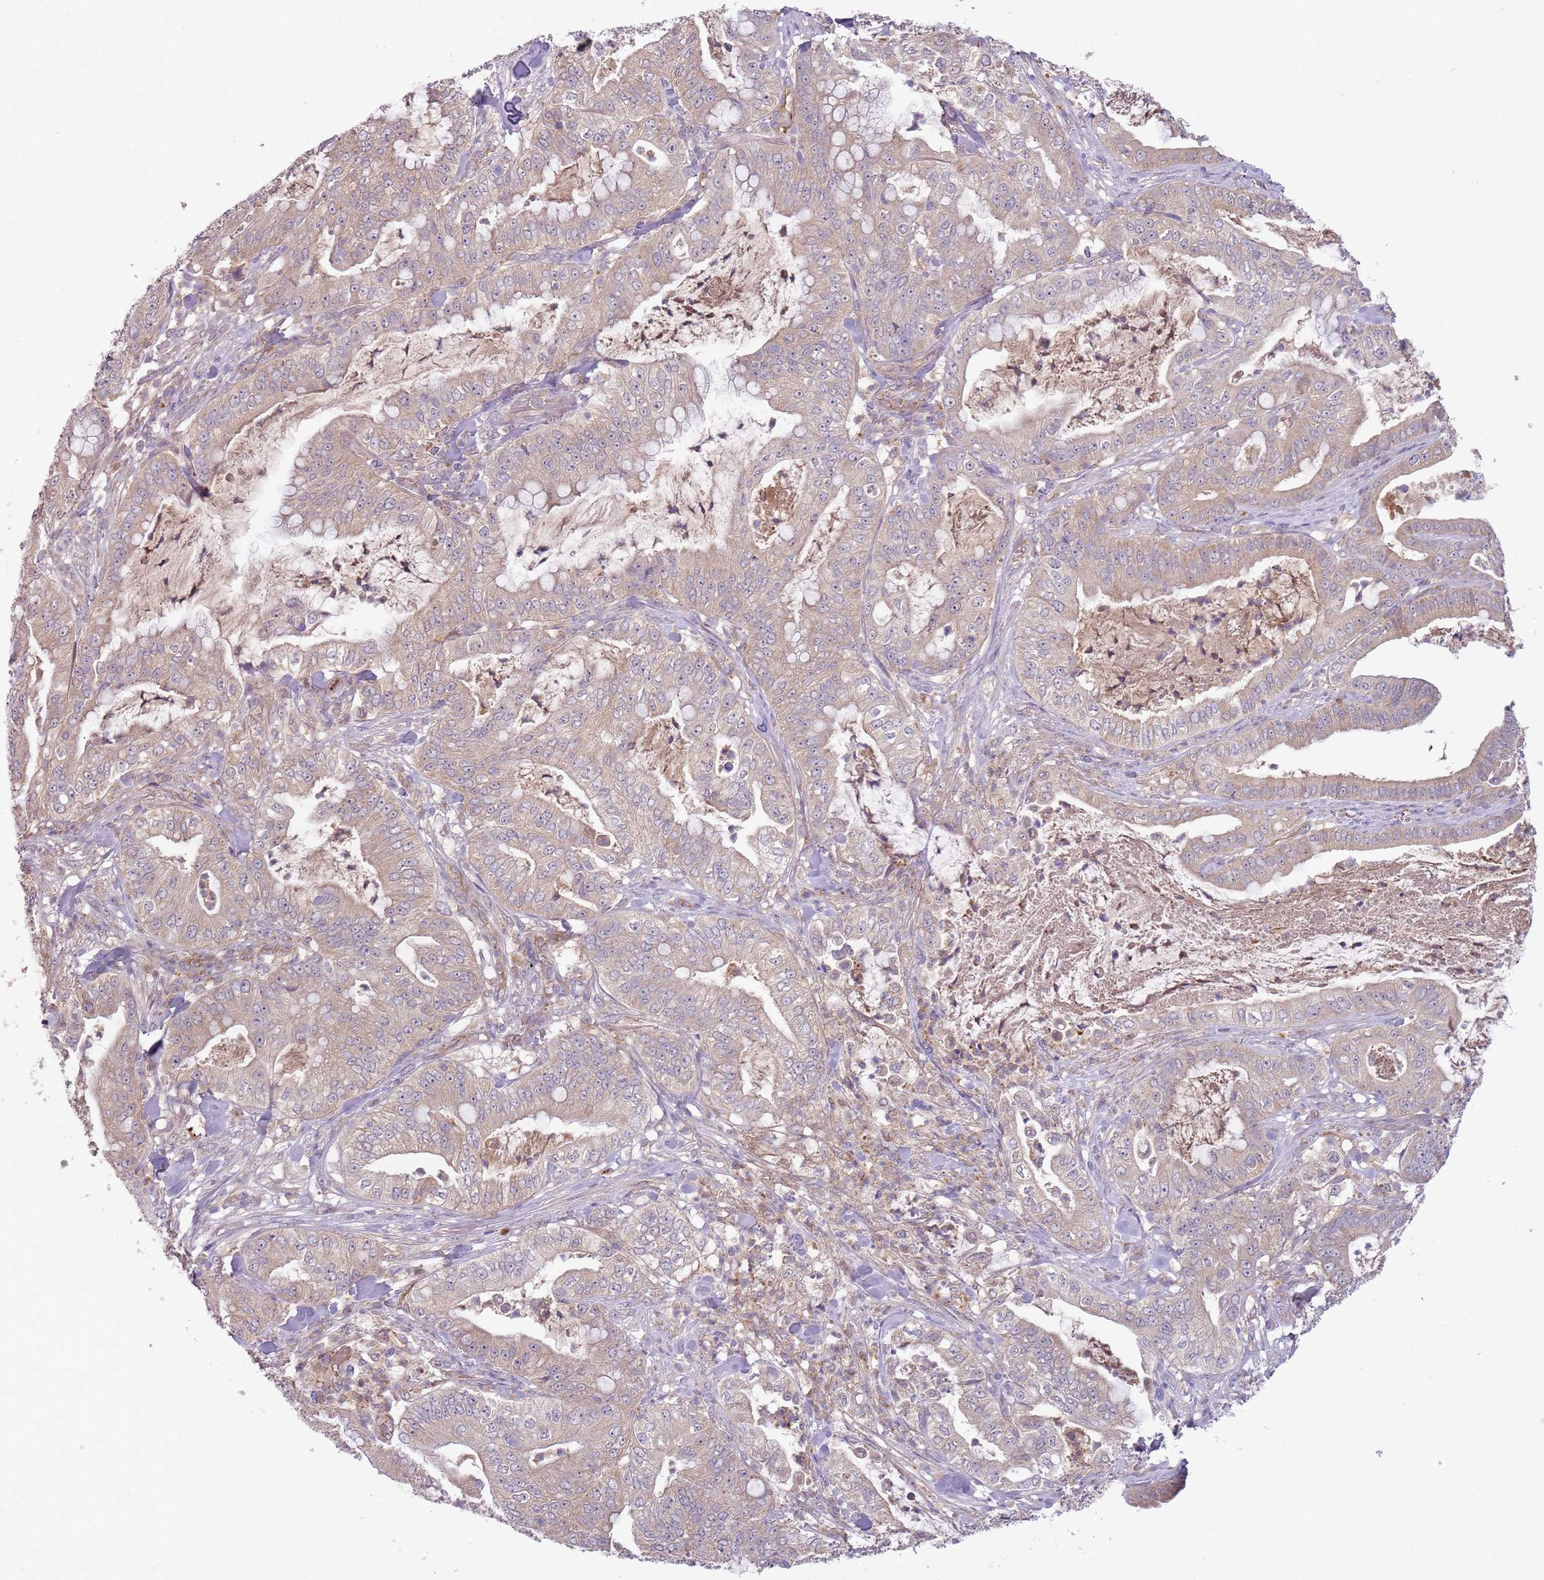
{"staining": {"intensity": "weak", "quantity": "25%-75%", "location": "cytoplasmic/membranous"}, "tissue": "pancreatic cancer", "cell_type": "Tumor cells", "image_type": "cancer", "snomed": [{"axis": "morphology", "description": "Adenocarcinoma, NOS"}, {"axis": "topography", "description": "Pancreas"}], "caption": "High-magnification brightfield microscopy of pancreatic cancer (adenocarcinoma) stained with DAB (3,3'-diaminobenzidine) (brown) and counterstained with hematoxylin (blue). tumor cells exhibit weak cytoplasmic/membranous positivity is appreciated in about25%-75% of cells.", "gene": "SKOR2", "patient": {"sex": "male", "age": 71}}